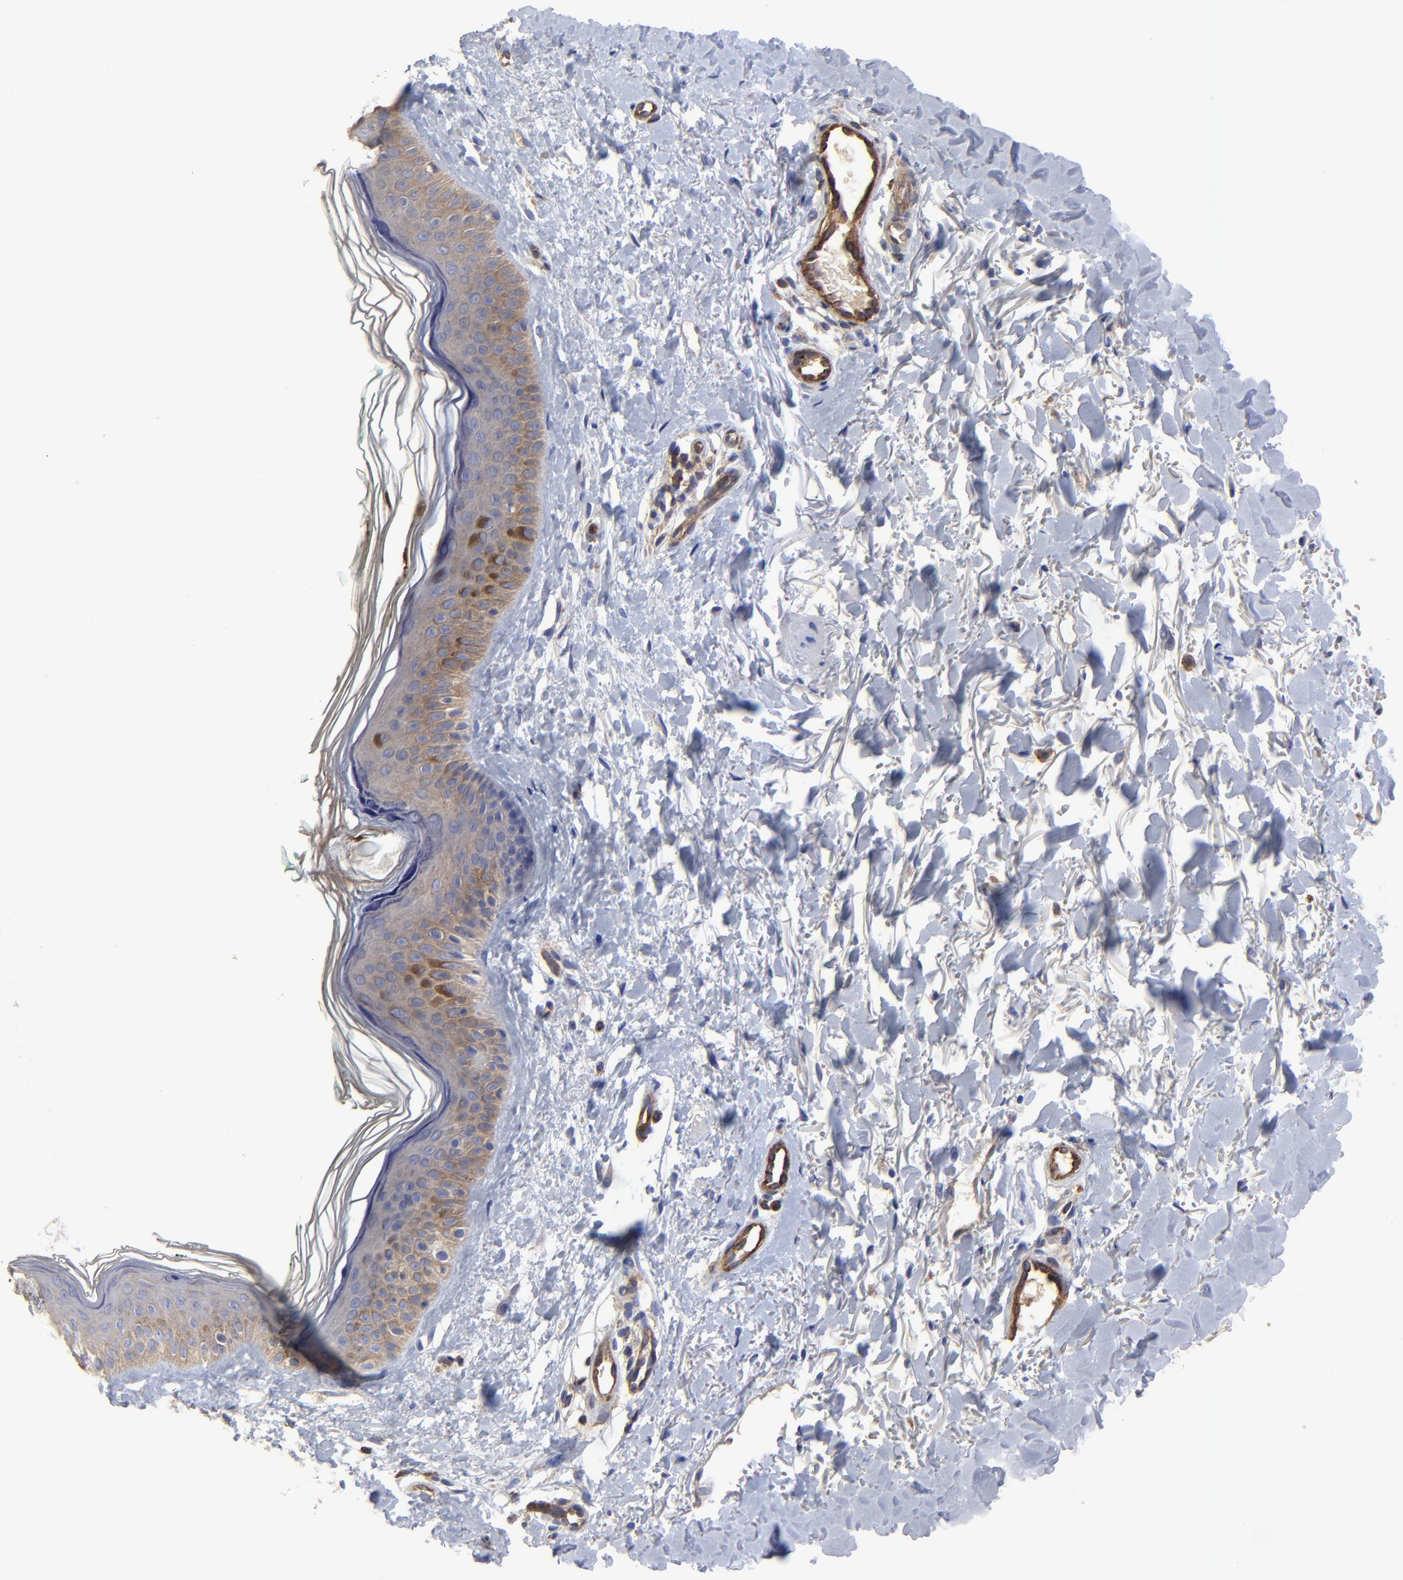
{"staining": {"intensity": "negative", "quantity": "none", "location": "none"}, "tissue": "skin", "cell_type": "Fibroblasts", "image_type": "normal", "snomed": [{"axis": "morphology", "description": "Normal tissue, NOS"}, {"axis": "topography", "description": "Skin"}], "caption": "This is a image of immunohistochemistry (IHC) staining of unremarkable skin, which shows no positivity in fibroblasts.", "gene": "SULF2", "patient": {"sex": "male", "age": 71}}